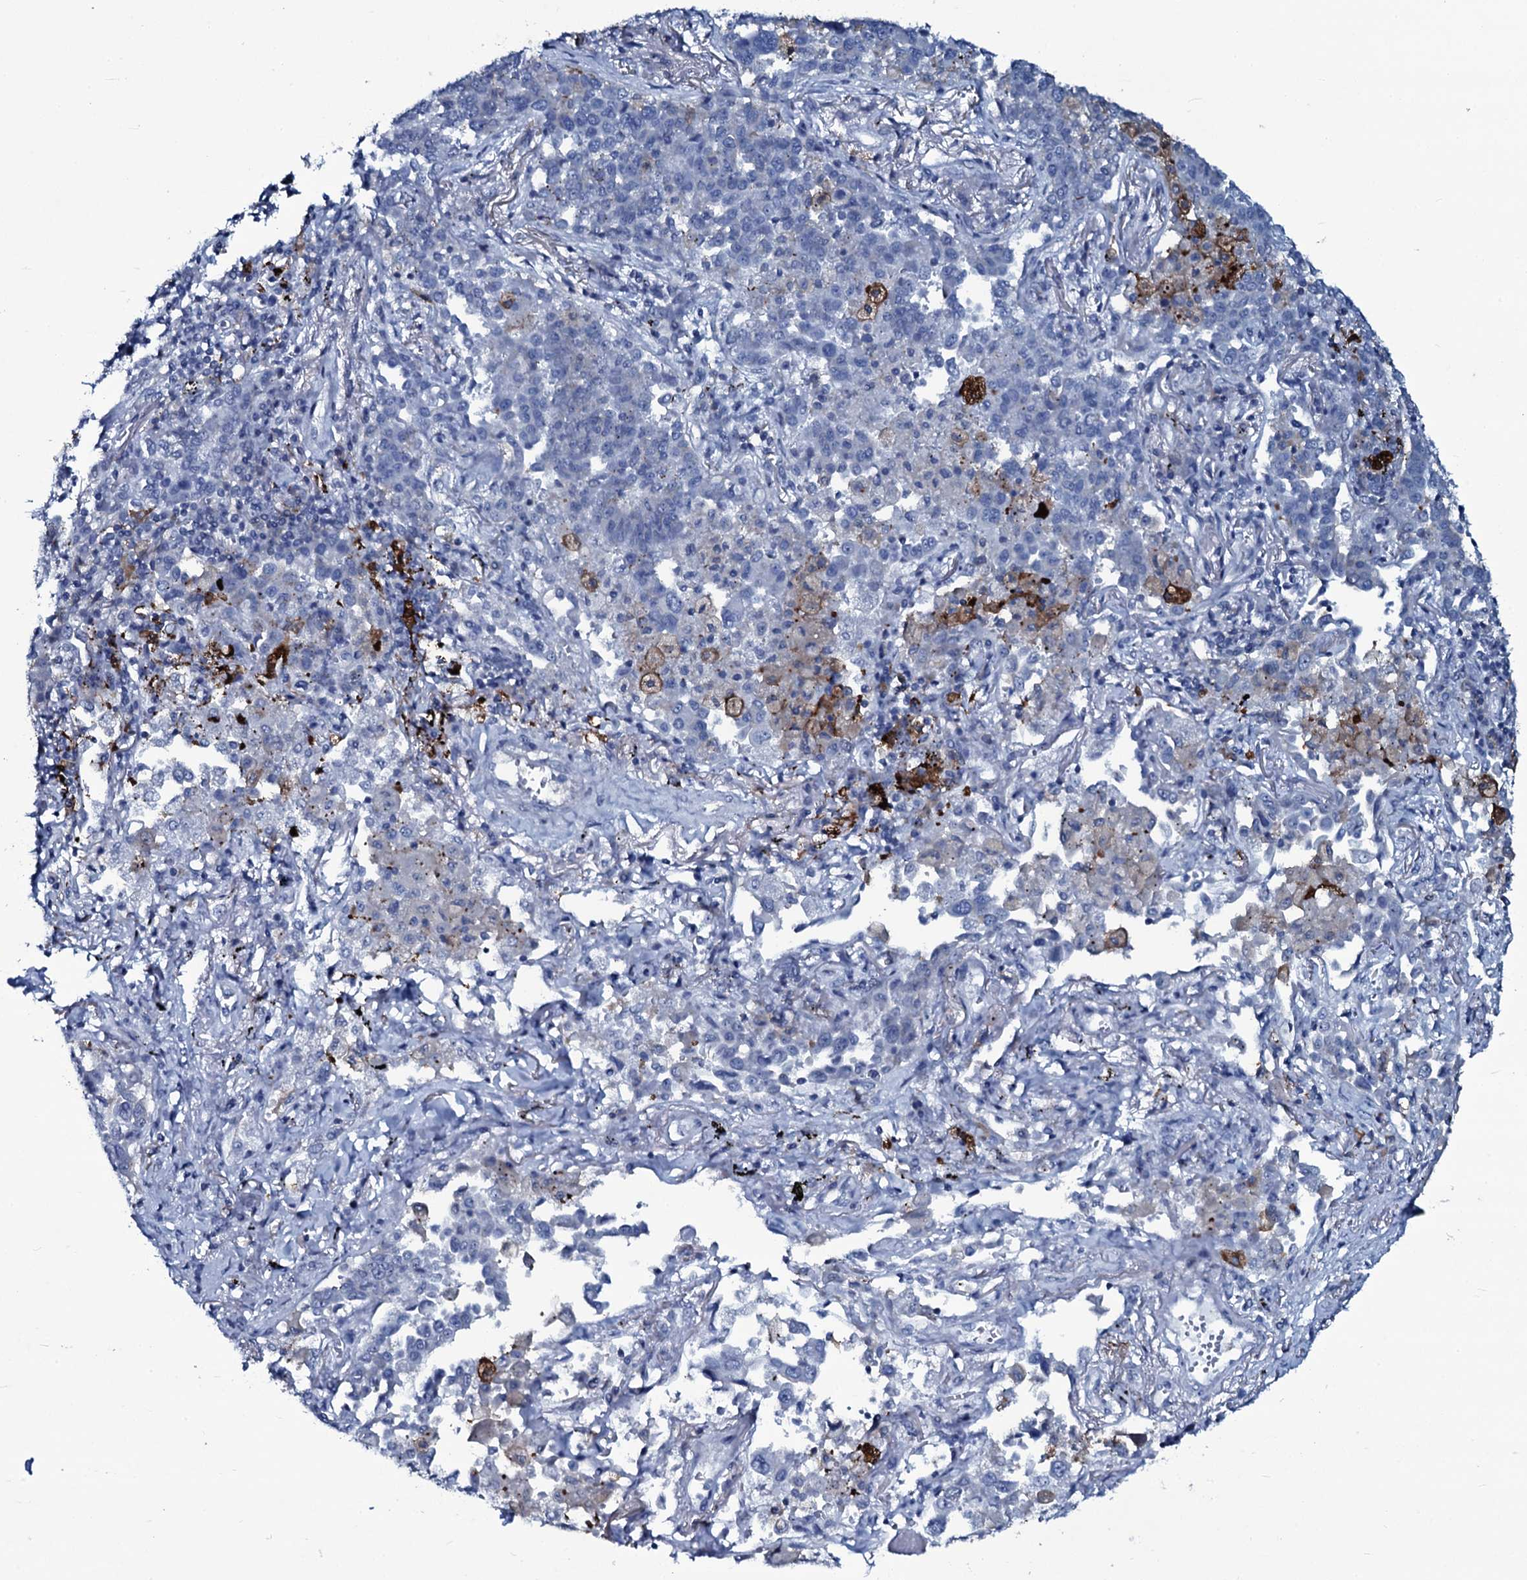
{"staining": {"intensity": "negative", "quantity": "none", "location": "none"}, "tissue": "lung cancer", "cell_type": "Tumor cells", "image_type": "cancer", "snomed": [{"axis": "morphology", "description": "Adenocarcinoma, NOS"}, {"axis": "topography", "description": "Lung"}], "caption": "There is no significant expression in tumor cells of lung adenocarcinoma.", "gene": "SLC4A7", "patient": {"sex": "male", "age": 67}}